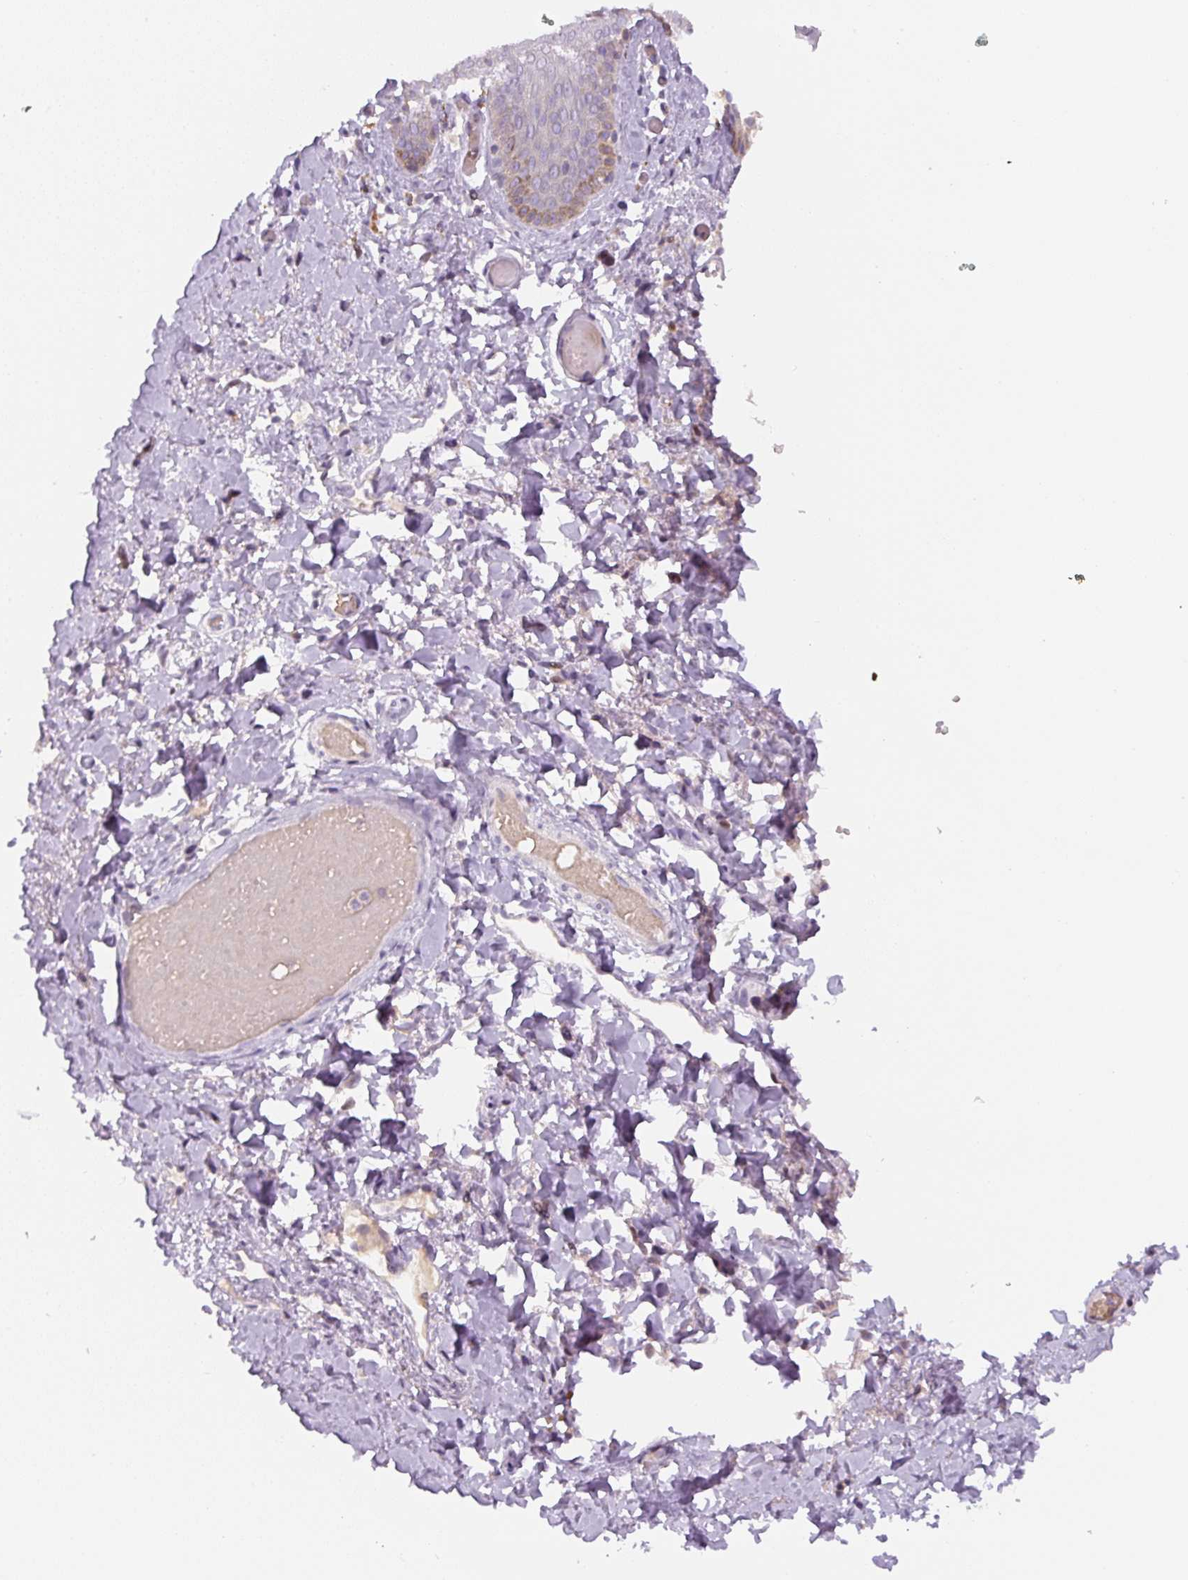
{"staining": {"intensity": "moderate", "quantity": "<25%", "location": "cytoplasmic/membranous"}, "tissue": "skin", "cell_type": "Epidermal cells", "image_type": "normal", "snomed": [{"axis": "morphology", "description": "Normal tissue, NOS"}, {"axis": "topography", "description": "Anal"}], "caption": "Immunohistochemistry (IHC) image of normal skin: human skin stained using IHC demonstrates low levels of moderate protein expression localized specifically in the cytoplasmic/membranous of epidermal cells, appearing as a cytoplasmic/membranous brown color.", "gene": "YIF1B", "patient": {"sex": "female", "age": 40}}